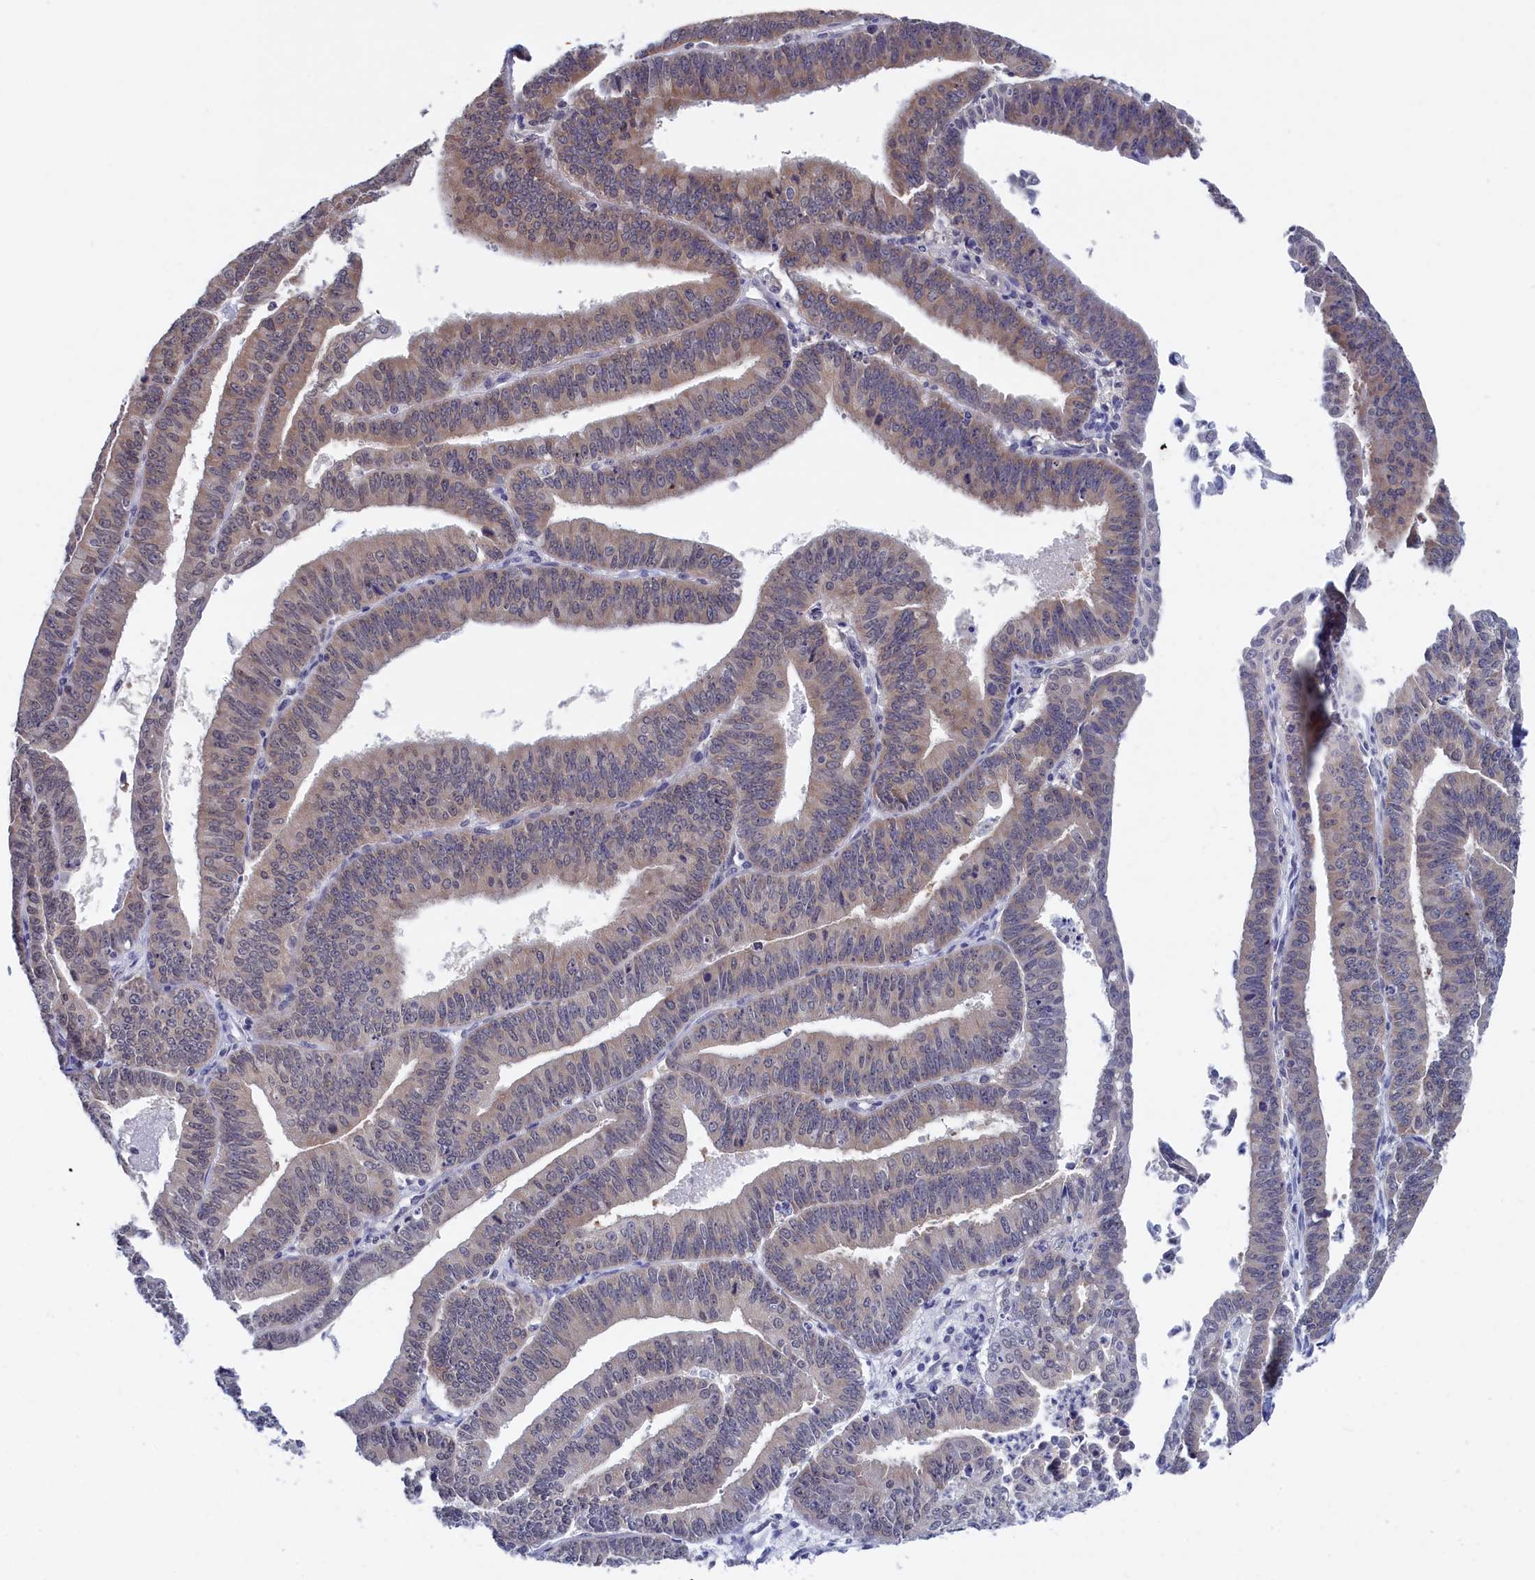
{"staining": {"intensity": "weak", "quantity": "<25%", "location": "cytoplasmic/membranous"}, "tissue": "endometrial cancer", "cell_type": "Tumor cells", "image_type": "cancer", "snomed": [{"axis": "morphology", "description": "Adenocarcinoma, NOS"}, {"axis": "topography", "description": "Endometrium"}], "caption": "Human endometrial cancer (adenocarcinoma) stained for a protein using immunohistochemistry reveals no staining in tumor cells.", "gene": "PGP", "patient": {"sex": "female", "age": 73}}